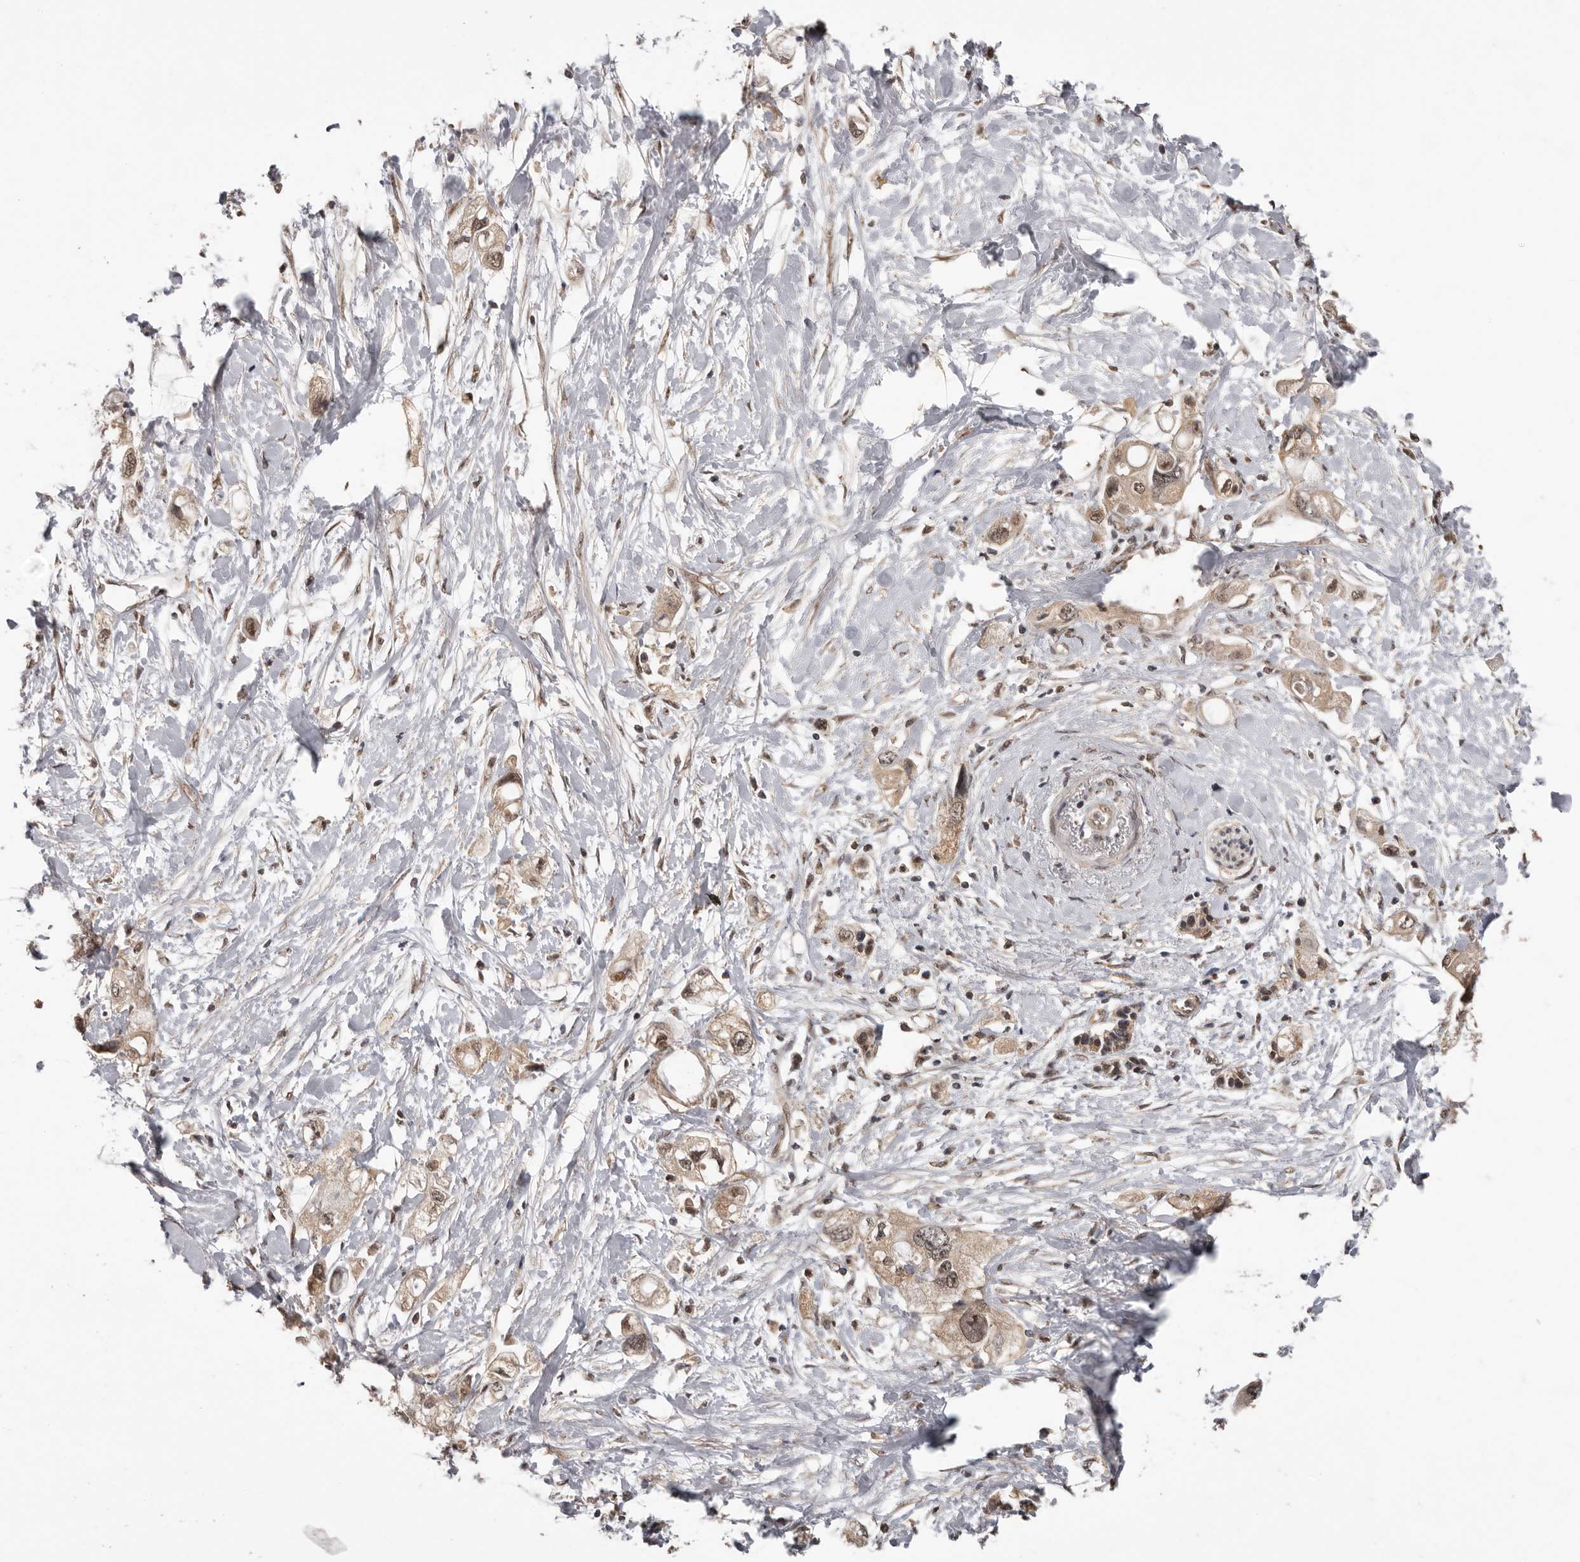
{"staining": {"intensity": "moderate", "quantity": ">75%", "location": "cytoplasmic/membranous,nuclear"}, "tissue": "pancreatic cancer", "cell_type": "Tumor cells", "image_type": "cancer", "snomed": [{"axis": "morphology", "description": "Adenocarcinoma, NOS"}, {"axis": "topography", "description": "Pancreas"}], "caption": "Immunohistochemistry staining of pancreatic cancer, which shows medium levels of moderate cytoplasmic/membranous and nuclear staining in approximately >75% of tumor cells indicating moderate cytoplasmic/membranous and nuclear protein staining. The staining was performed using DAB (brown) for protein detection and nuclei were counterstained in hematoxylin (blue).", "gene": "VPS37A", "patient": {"sex": "female", "age": 56}}